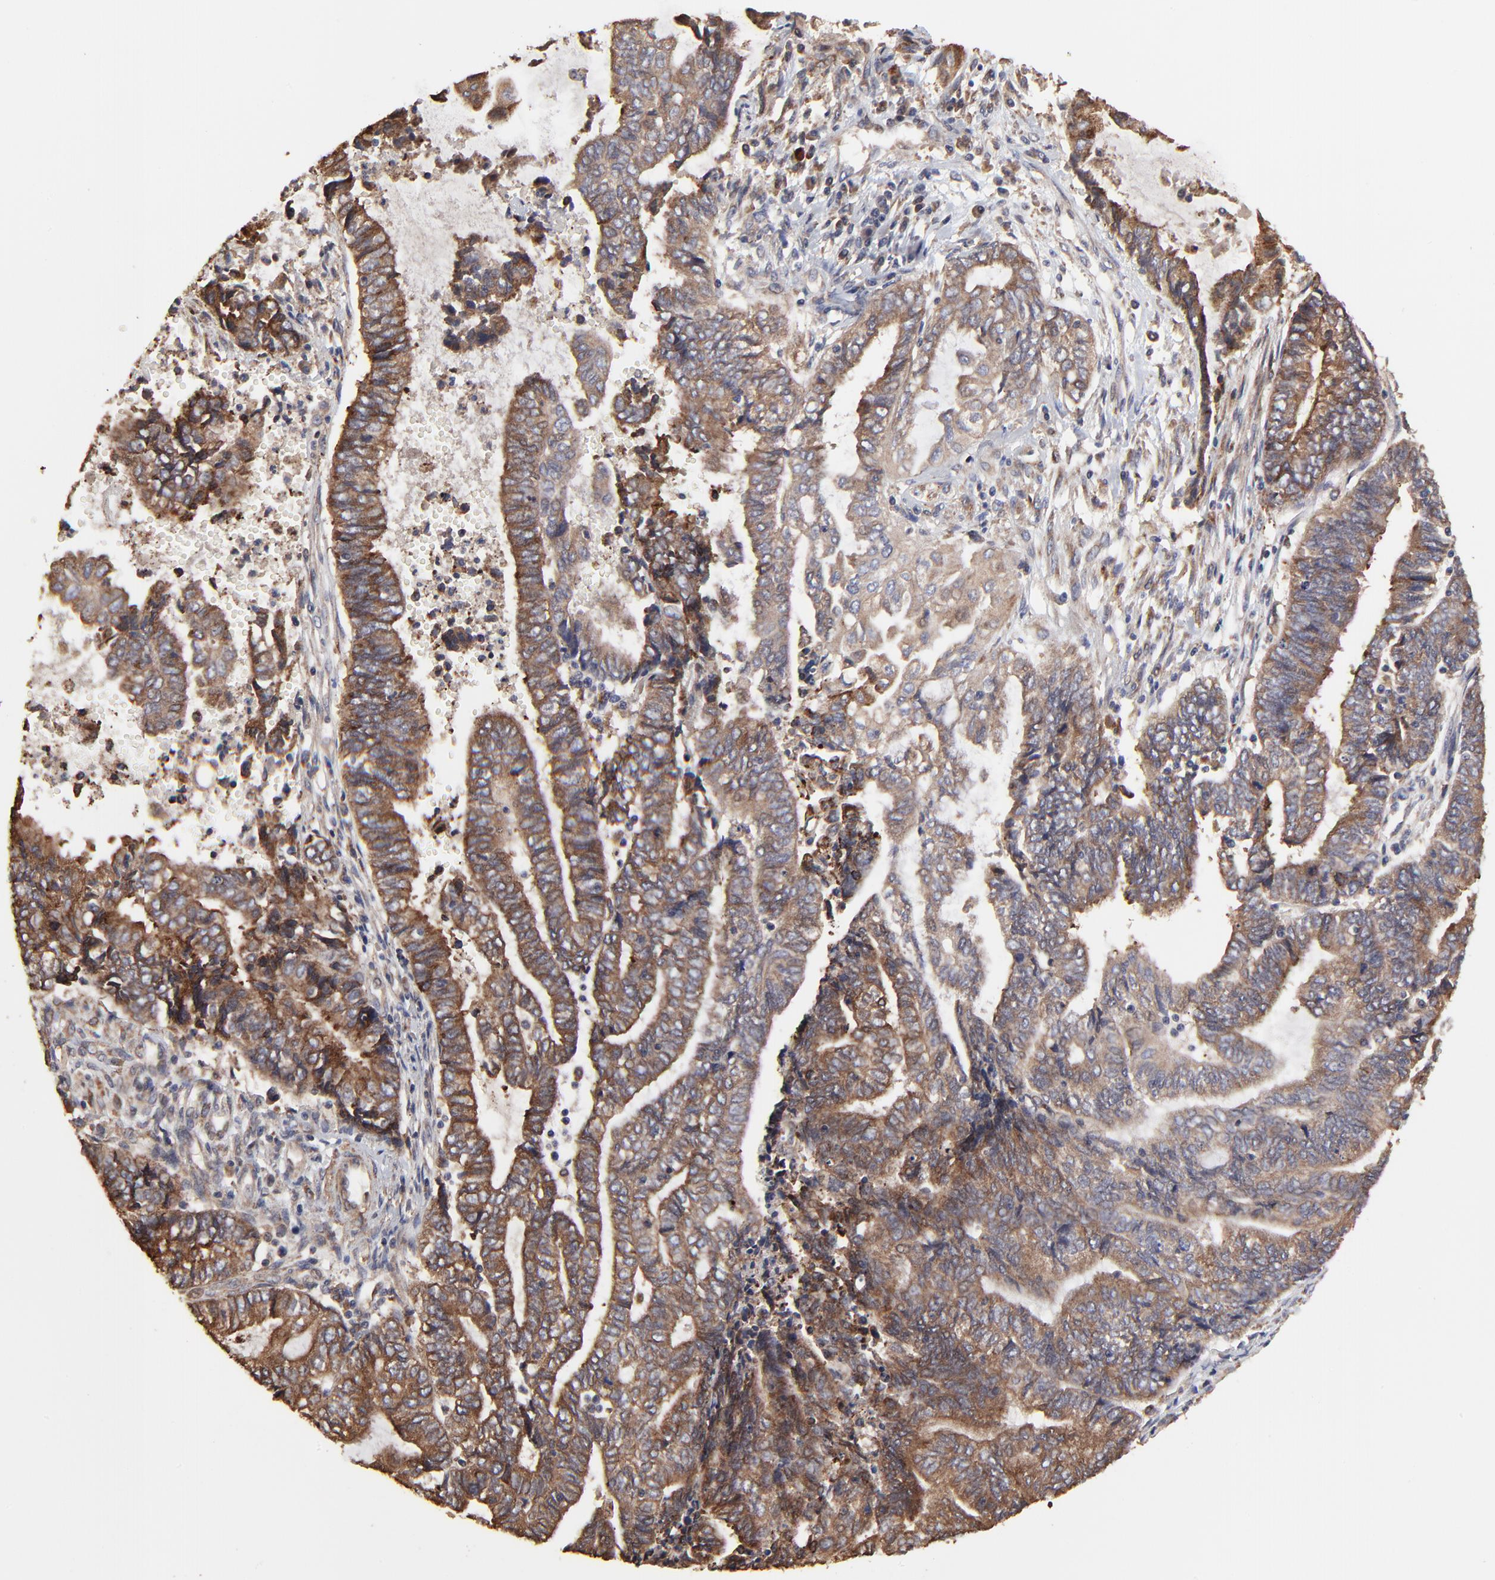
{"staining": {"intensity": "strong", "quantity": ">75%", "location": "cytoplasmic/membranous"}, "tissue": "endometrial cancer", "cell_type": "Tumor cells", "image_type": "cancer", "snomed": [{"axis": "morphology", "description": "Adenocarcinoma, NOS"}, {"axis": "topography", "description": "Uterus"}, {"axis": "topography", "description": "Endometrium"}], "caption": "Strong cytoplasmic/membranous protein expression is appreciated in approximately >75% of tumor cells in endometrial cancer (adenocarcinoma).", "gene": "ELP2", "patient": {"sex": "female", "age": 70}}